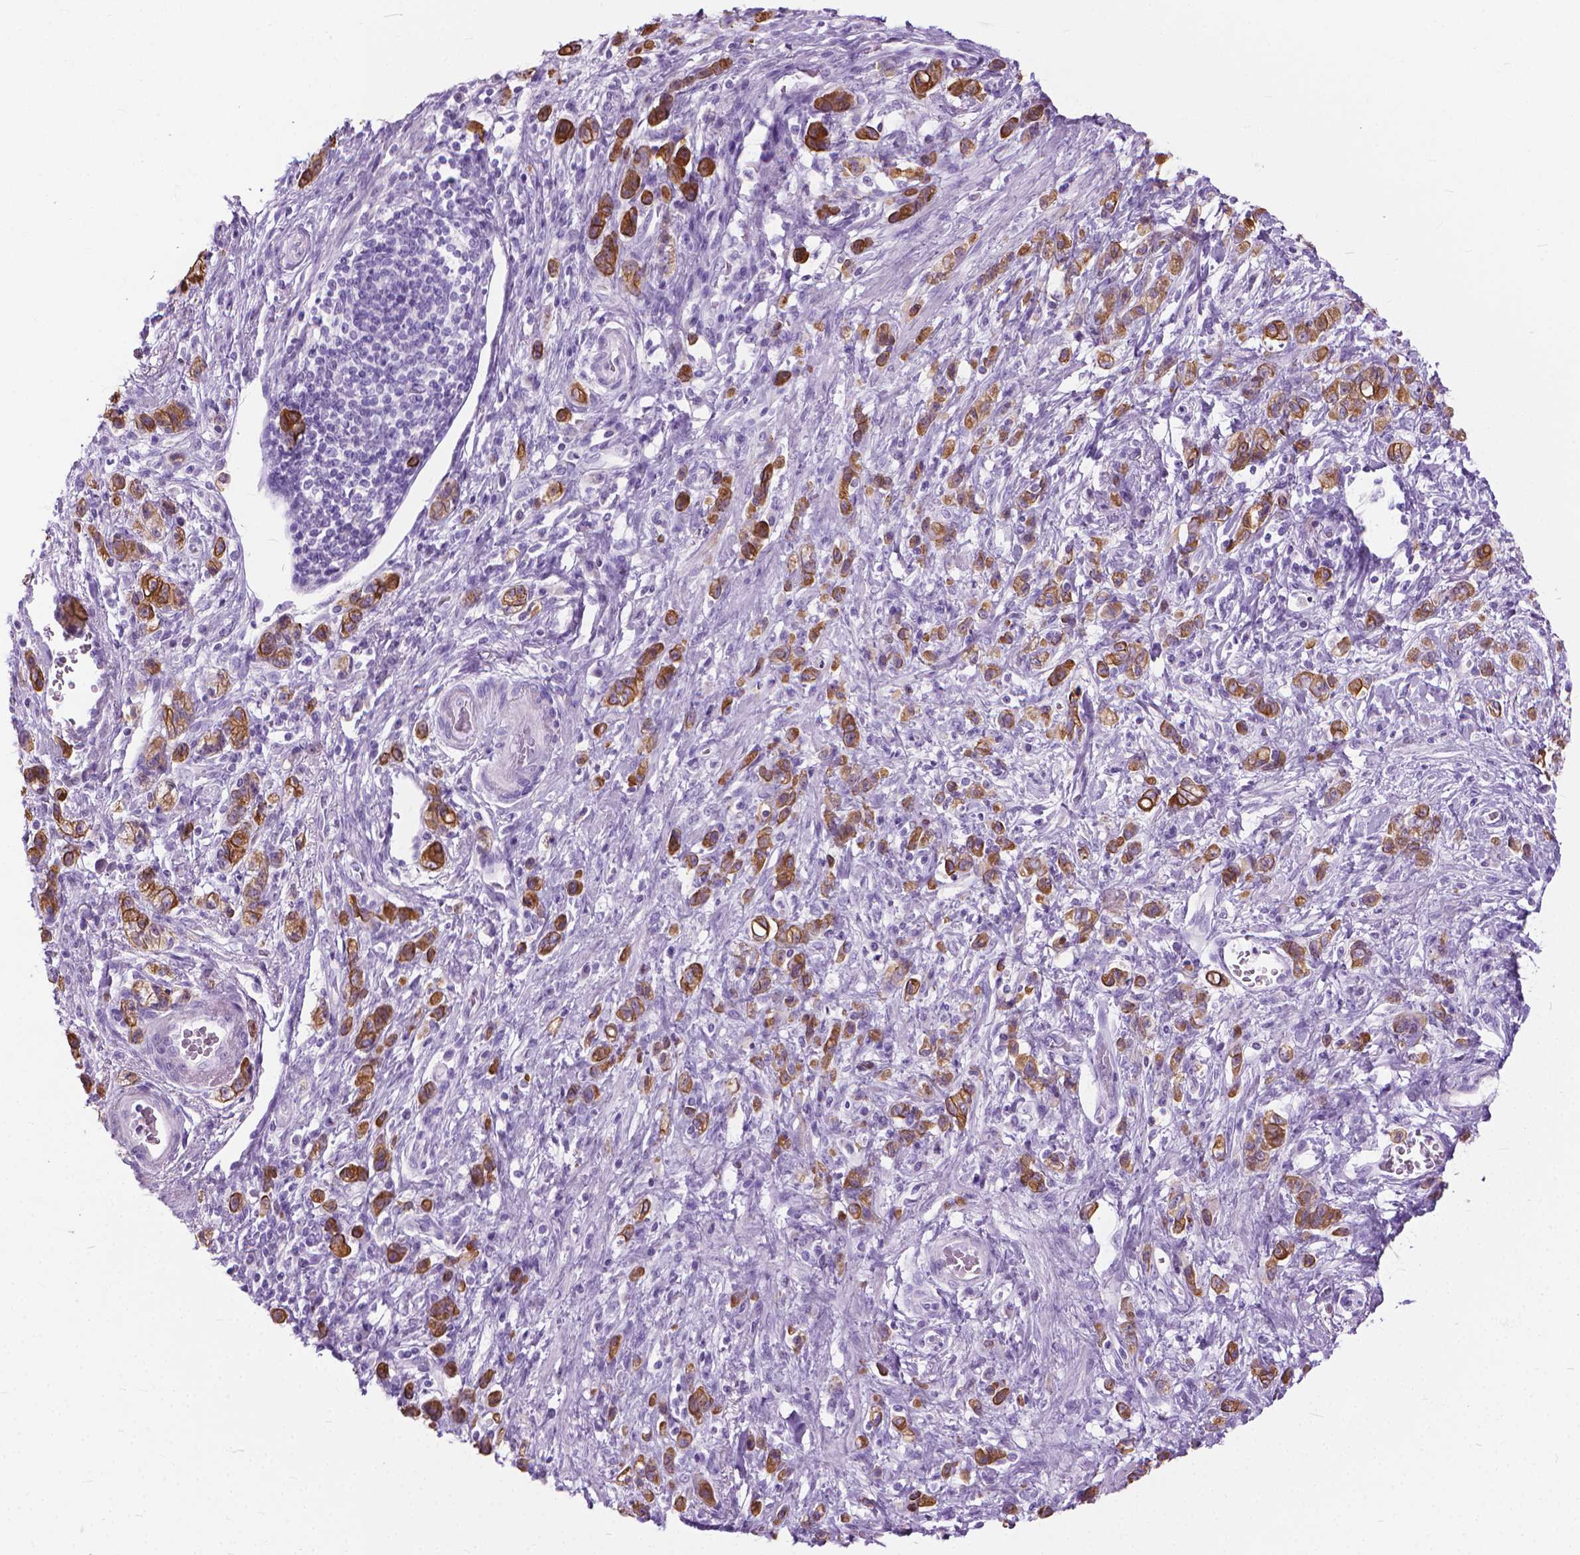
{"staining": {"intensity": "strong", "quantity": ">75%", "location": "cytoplasmic/membranous"}, "tissue": "stomach cancer", "cell_type": "Tumor cells", "image_type": "cancer", "snomed": [{"axis": "morphology", "description": "Adenocarcinoma, NOS"}, {"axis": "topography", "description": "Stomach"}], "caption": "Immunohistochemical staining of adenocarcinoma (stomach) reveals strong cytoplasmic/membranous protein staining in approximately >75% of tumor cells.", "gene": "HTR2B", "patient": {"sex": "male", "age": 77}}